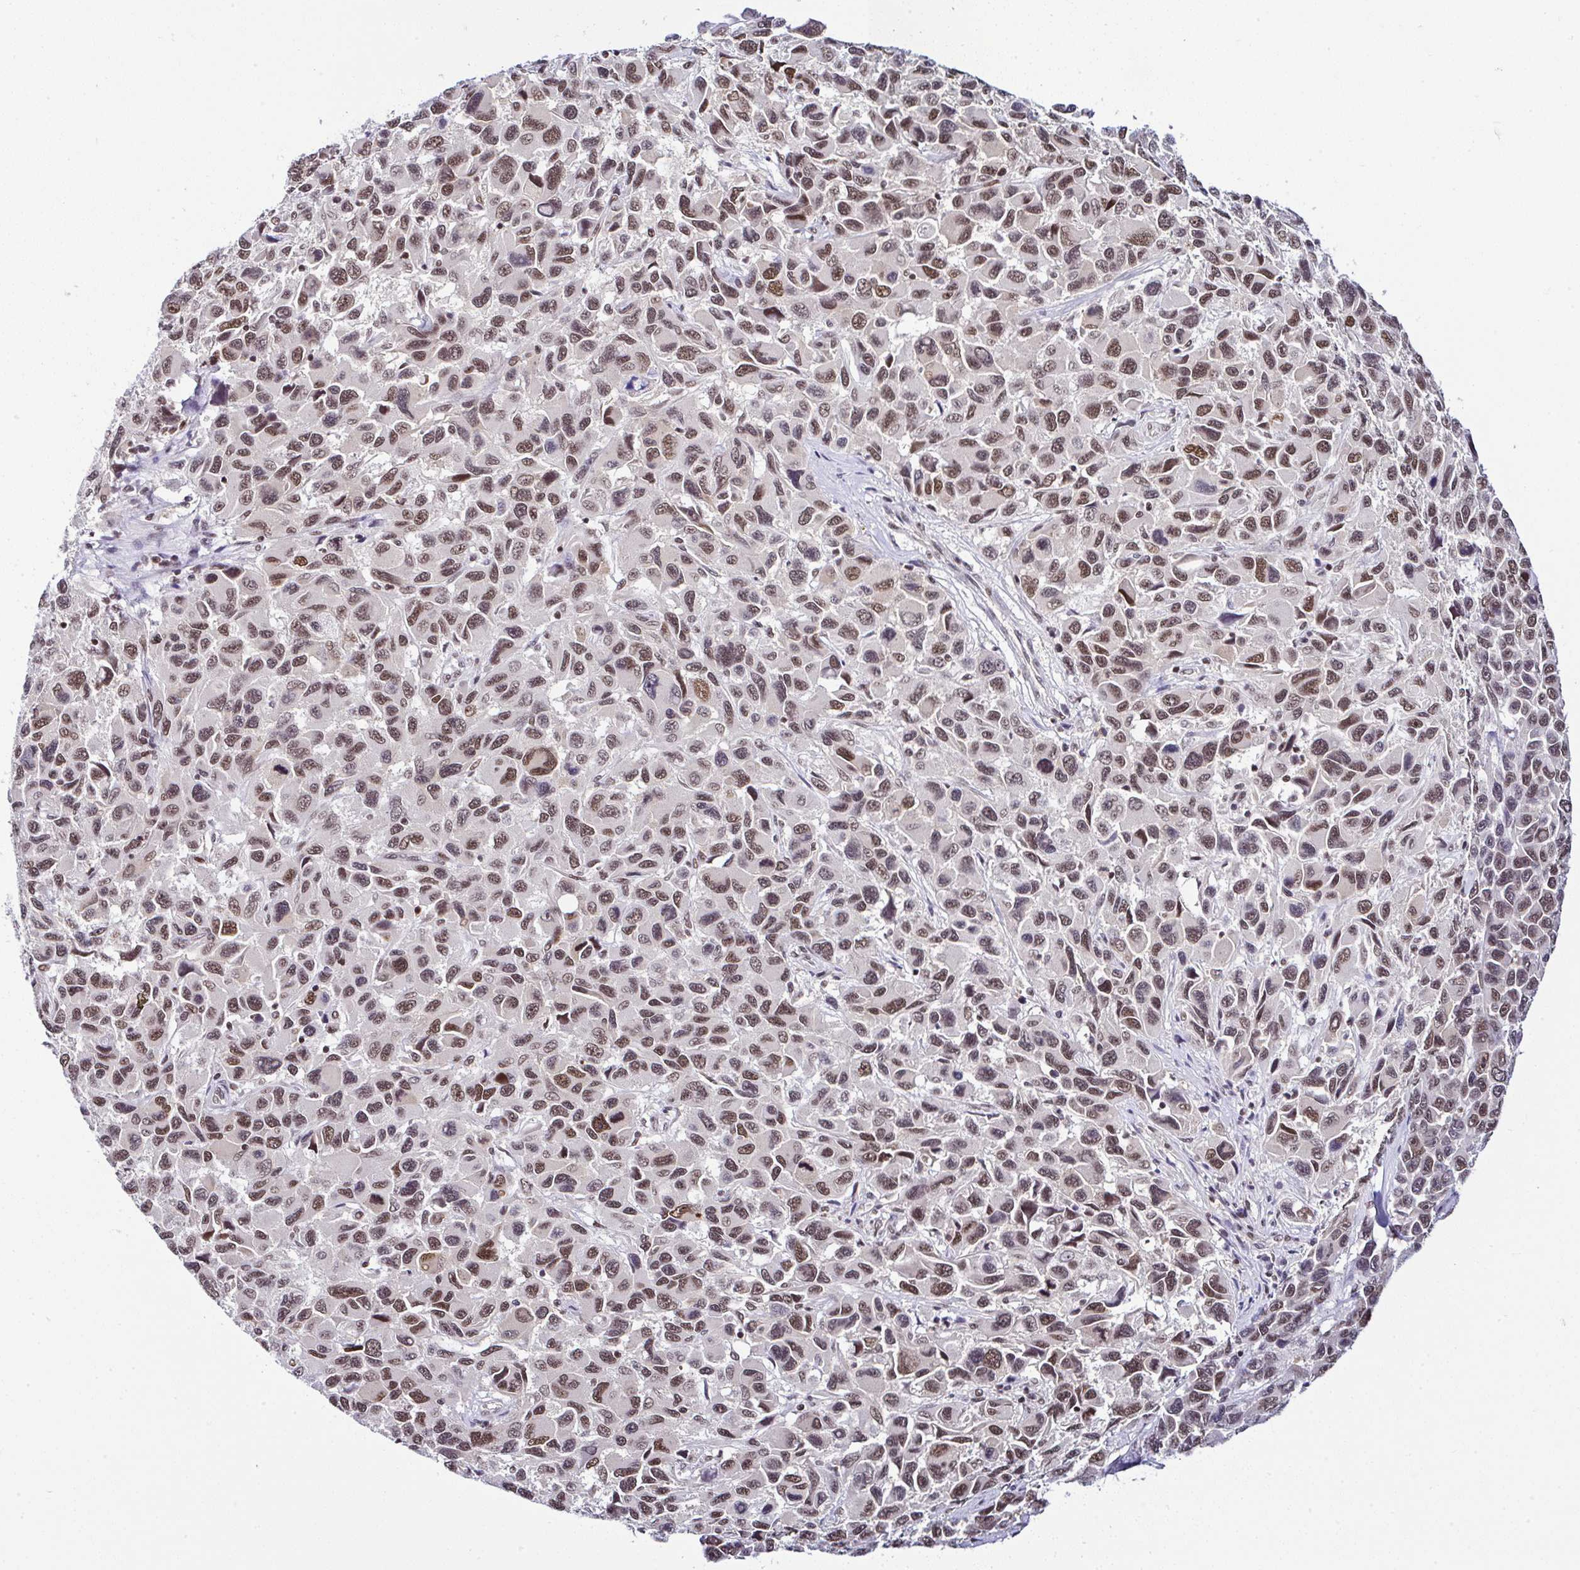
{"staining": {"intensity": "moderate", "quantity": ">75%", "location": "nuclear"}, "tissue": "melanoma", "cell_type": "Tumor cells", "image_type": "cancer", "snomed": [{"axis": "morphology", "description": "Malignant melanoma, NOS"}, {"axis": "topography", "description": "Skin"}], "caption": "Human malignant melanoma stained with a protein marker exhibits moderate staining in tumor cells.", "gene": "DR1", "patient": {"sex": "male", "age": 53}}